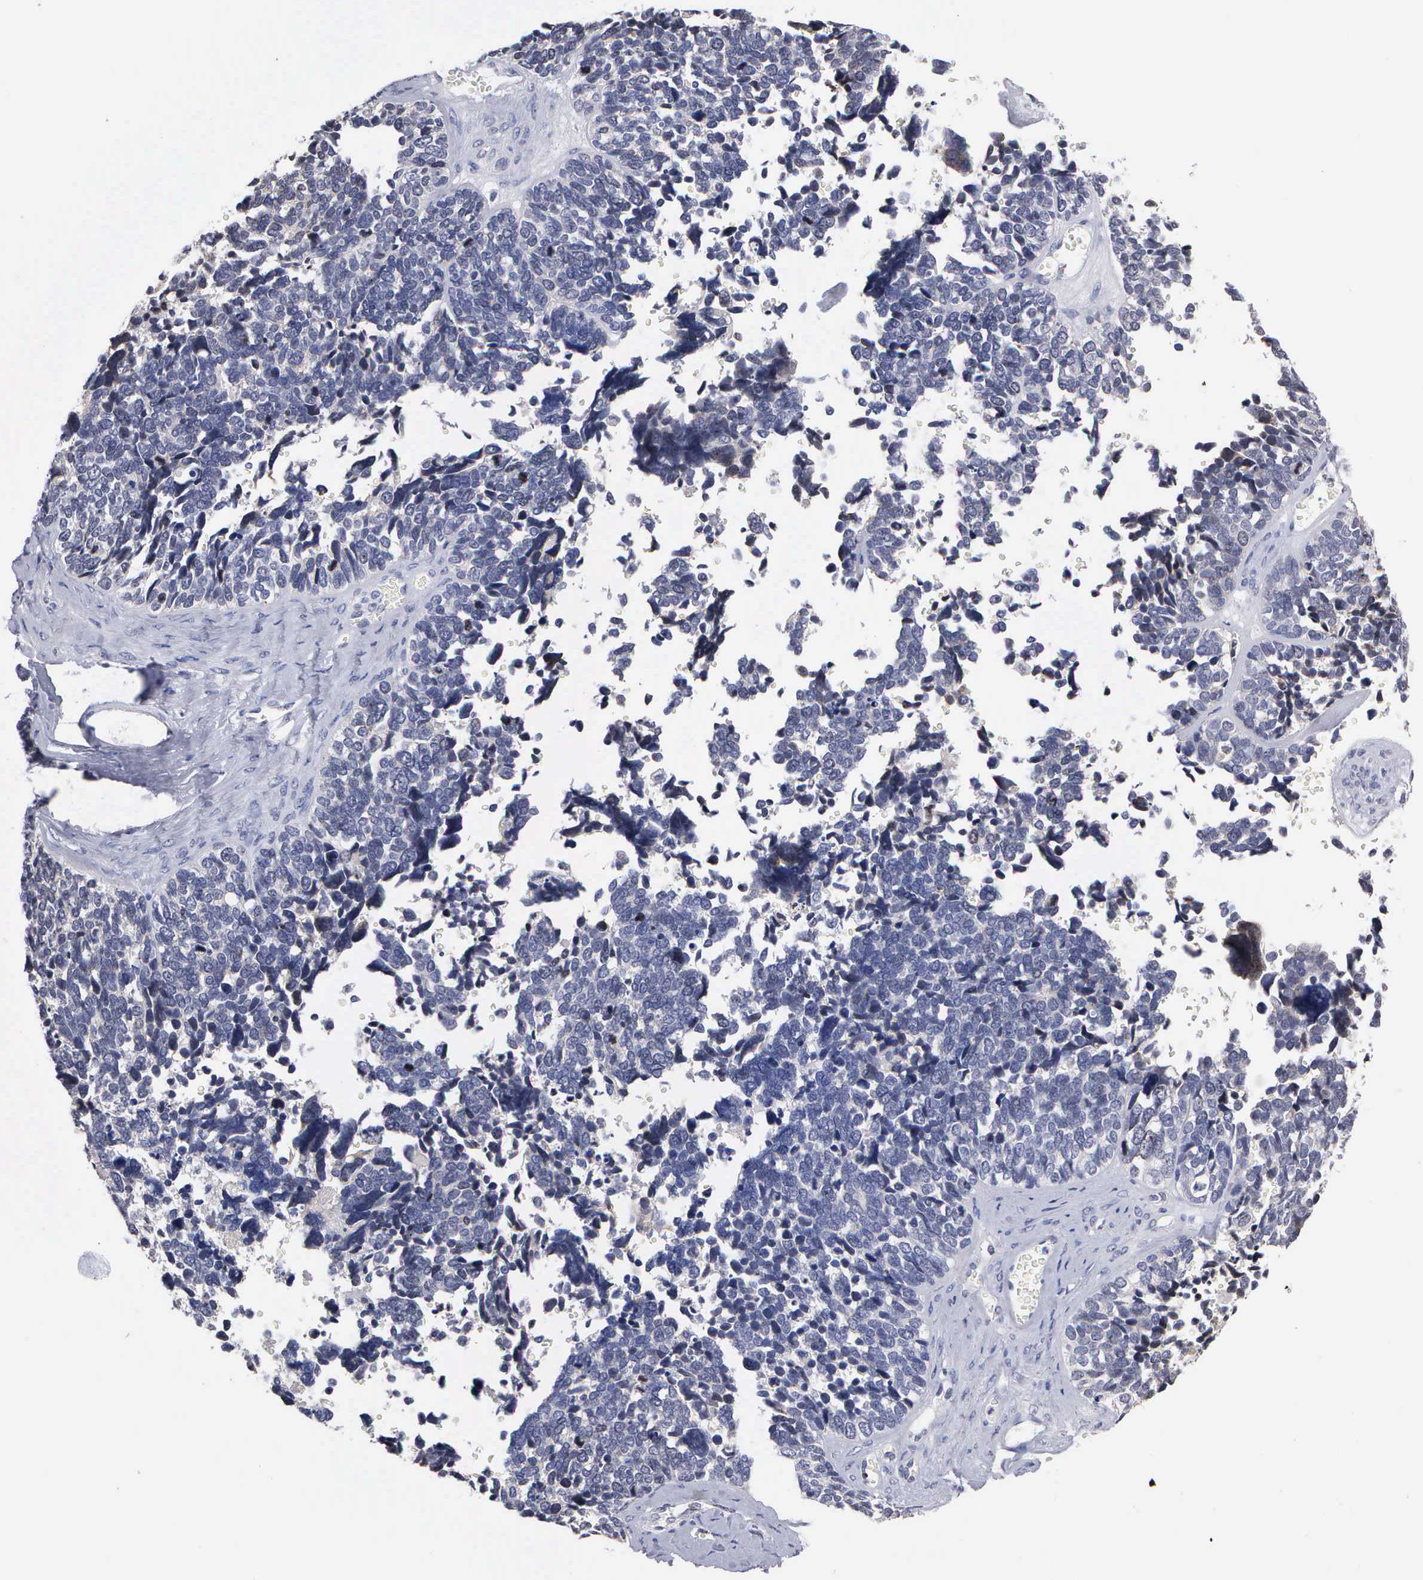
{"staining": {"intensity": "negative", "quantity": "none", "location": "none"}, "tissue": "ovarian cancer", "cell_type": "Tumor cells", "image_type": "cancer", "snomed": [{"axis": "morphology", "description": "Cystadenocarcinoma, serous, NOS"}, {"axis": "topography", "description": "Ovary"}], "caption": "Tumor cells show no significant staining in serous cystadenocarcinoma (ovarian).", "gene": "KDM6A", "patient": {"sex": "female", "age": 77}}